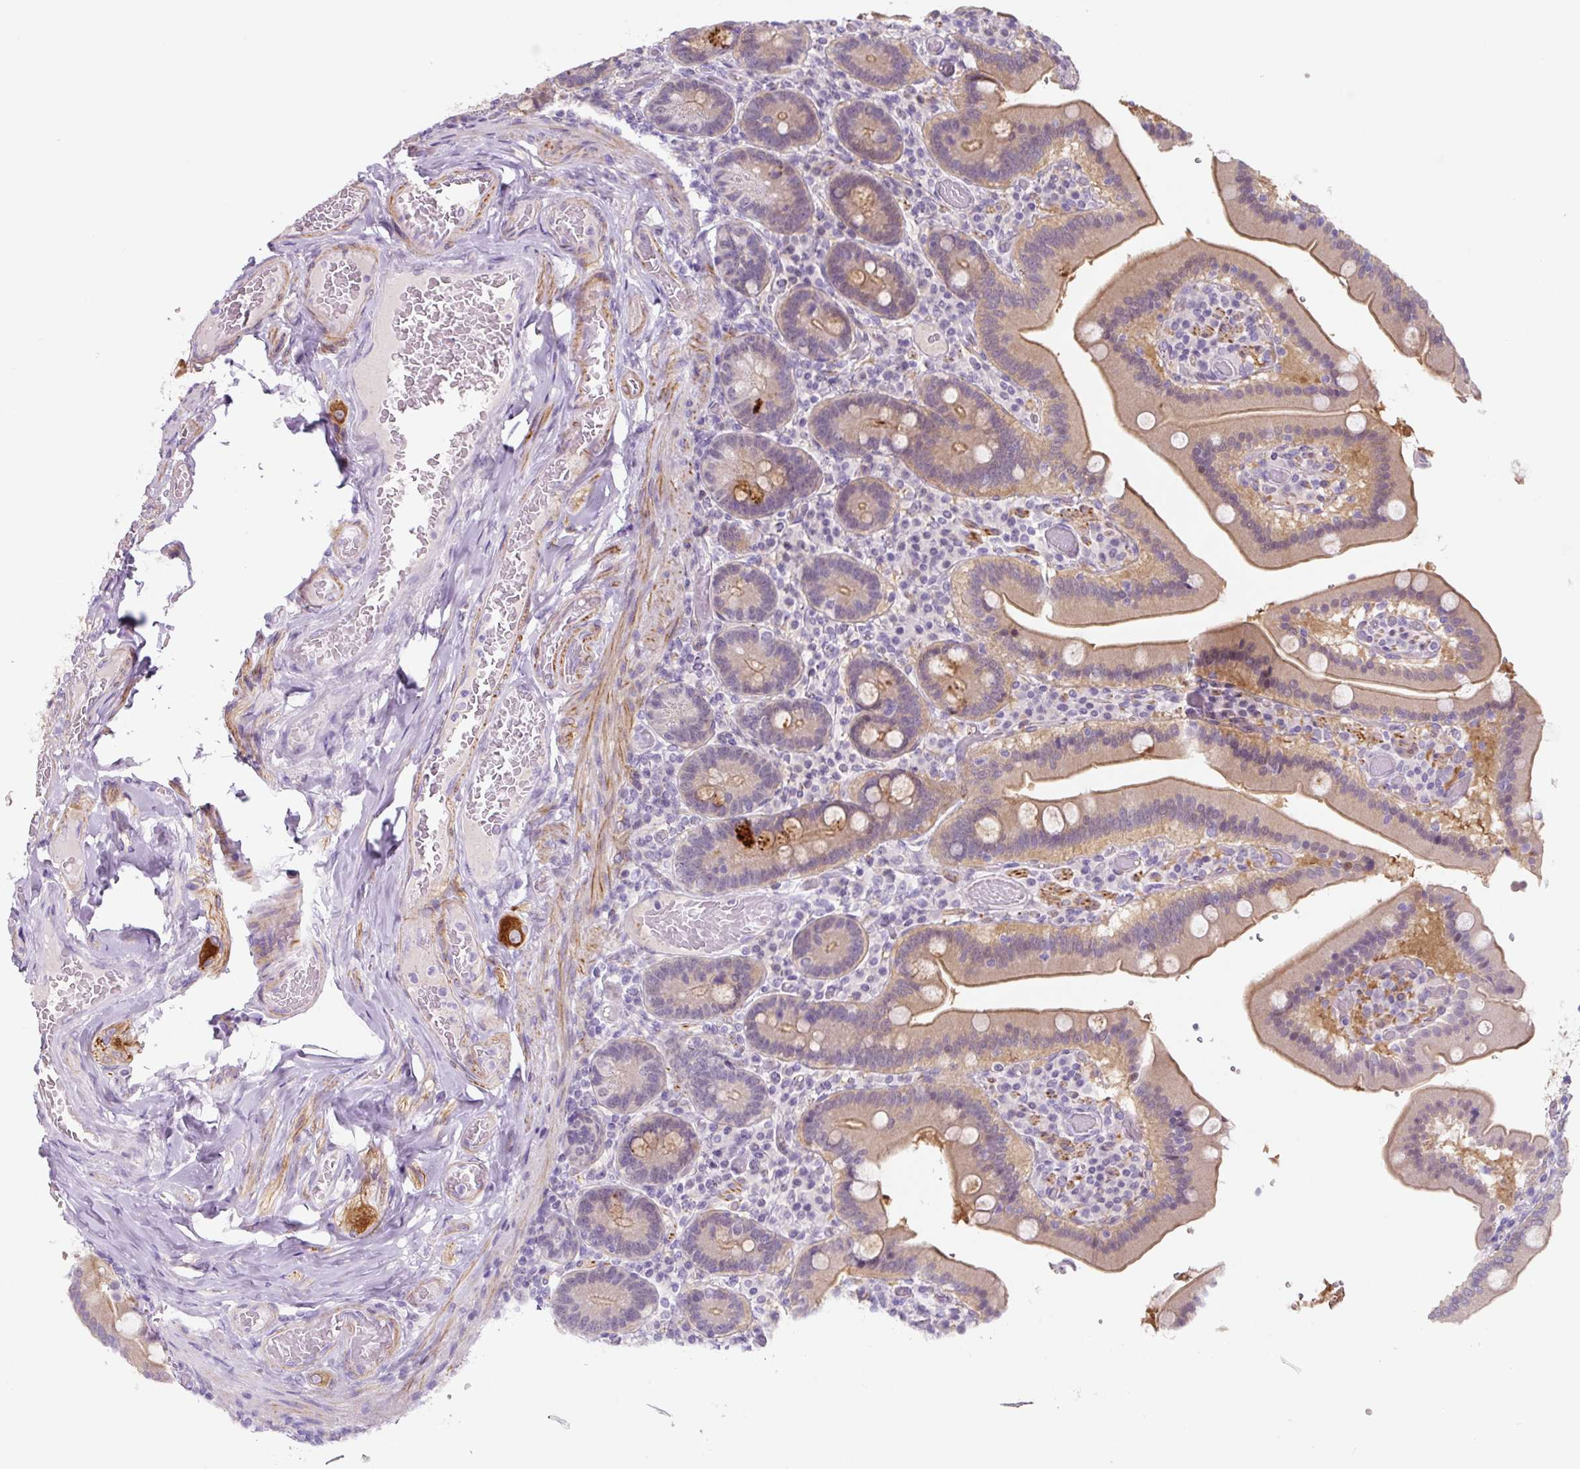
{"staining": {"intensity": "weak", "quantity": ">75%", "location": "cytoplasmic/membranous"}, "tissue": "duodenum", "cell_type": "Glandular cells", "image_type": "normal", "snomed": [{"axis": "morphology", "description": "Normal tissue, NOS"}, {"axis": "topography", "description": "Duodenum"}], "caption": "The image reveals a brown stain indicating the presence of a protein in the cytoplasmic/membranous of glandular cells in duodenum. (Stains: DAB (3,3'-diaminobenzidine) in brown, nuclei in blue, Microscopy: brightfield microscopy at high magnification).", "gene": "CCL25", "patient": {"sex": "female", "age": 62}}